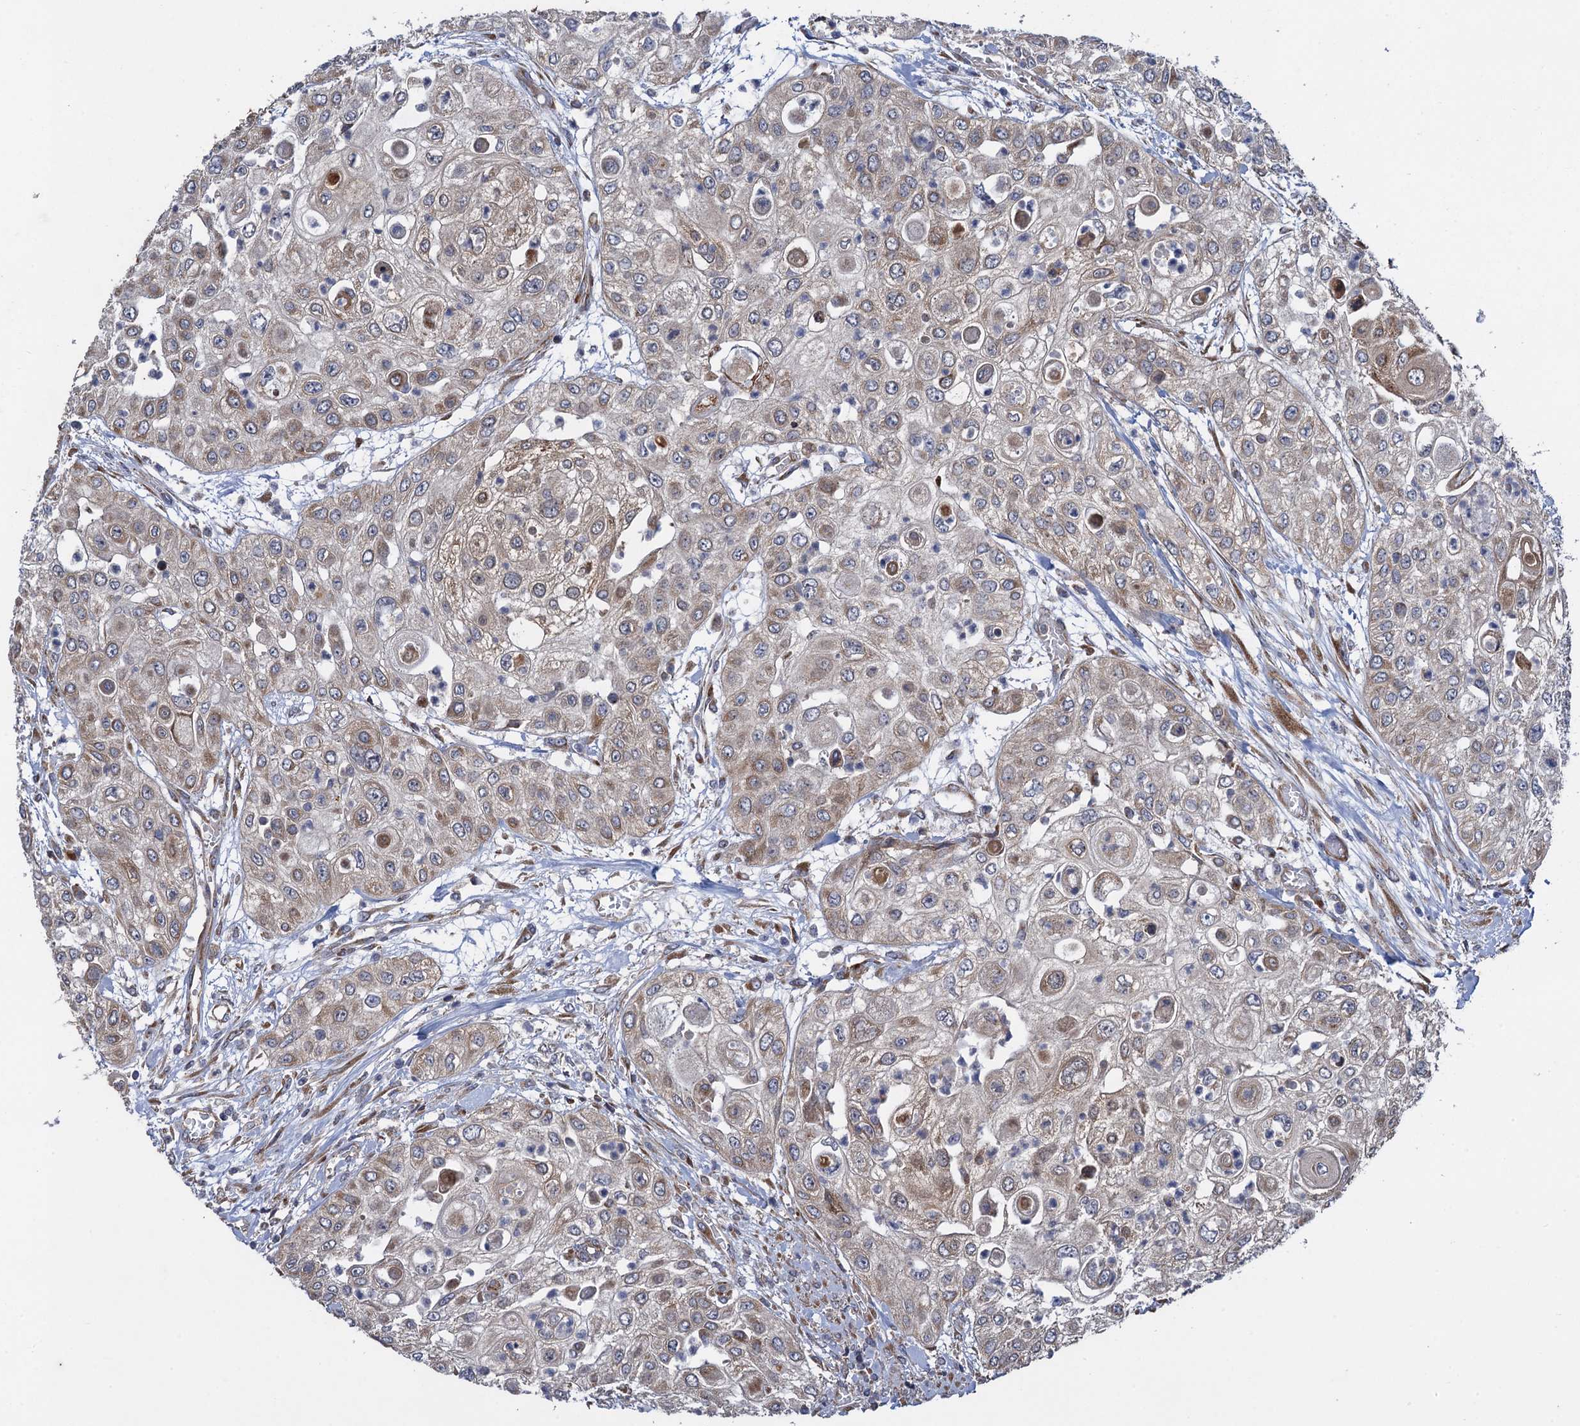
{"staining": {"intensity": "weak", "quantity": "25%-75%", "location": "cytoplasmic/membranous"}, "tissue": "urothelial cancer", "cell_type": "Tumor cells", "image_type": "cancer", "snomed": [{"axis": "morphology", "description": "Urothelial carcinoma, High grade"}, {"axis": "topography", "description": "Urinary bladder"}], "caption": "Weak cytoplasmic/membranous protein positivity is identified in approximately 25%-75% of tumor cells in urothelial carcinoma (high-grade).", "gene": "HAUS1", "patient": {"sex": "female", "age": 79}}